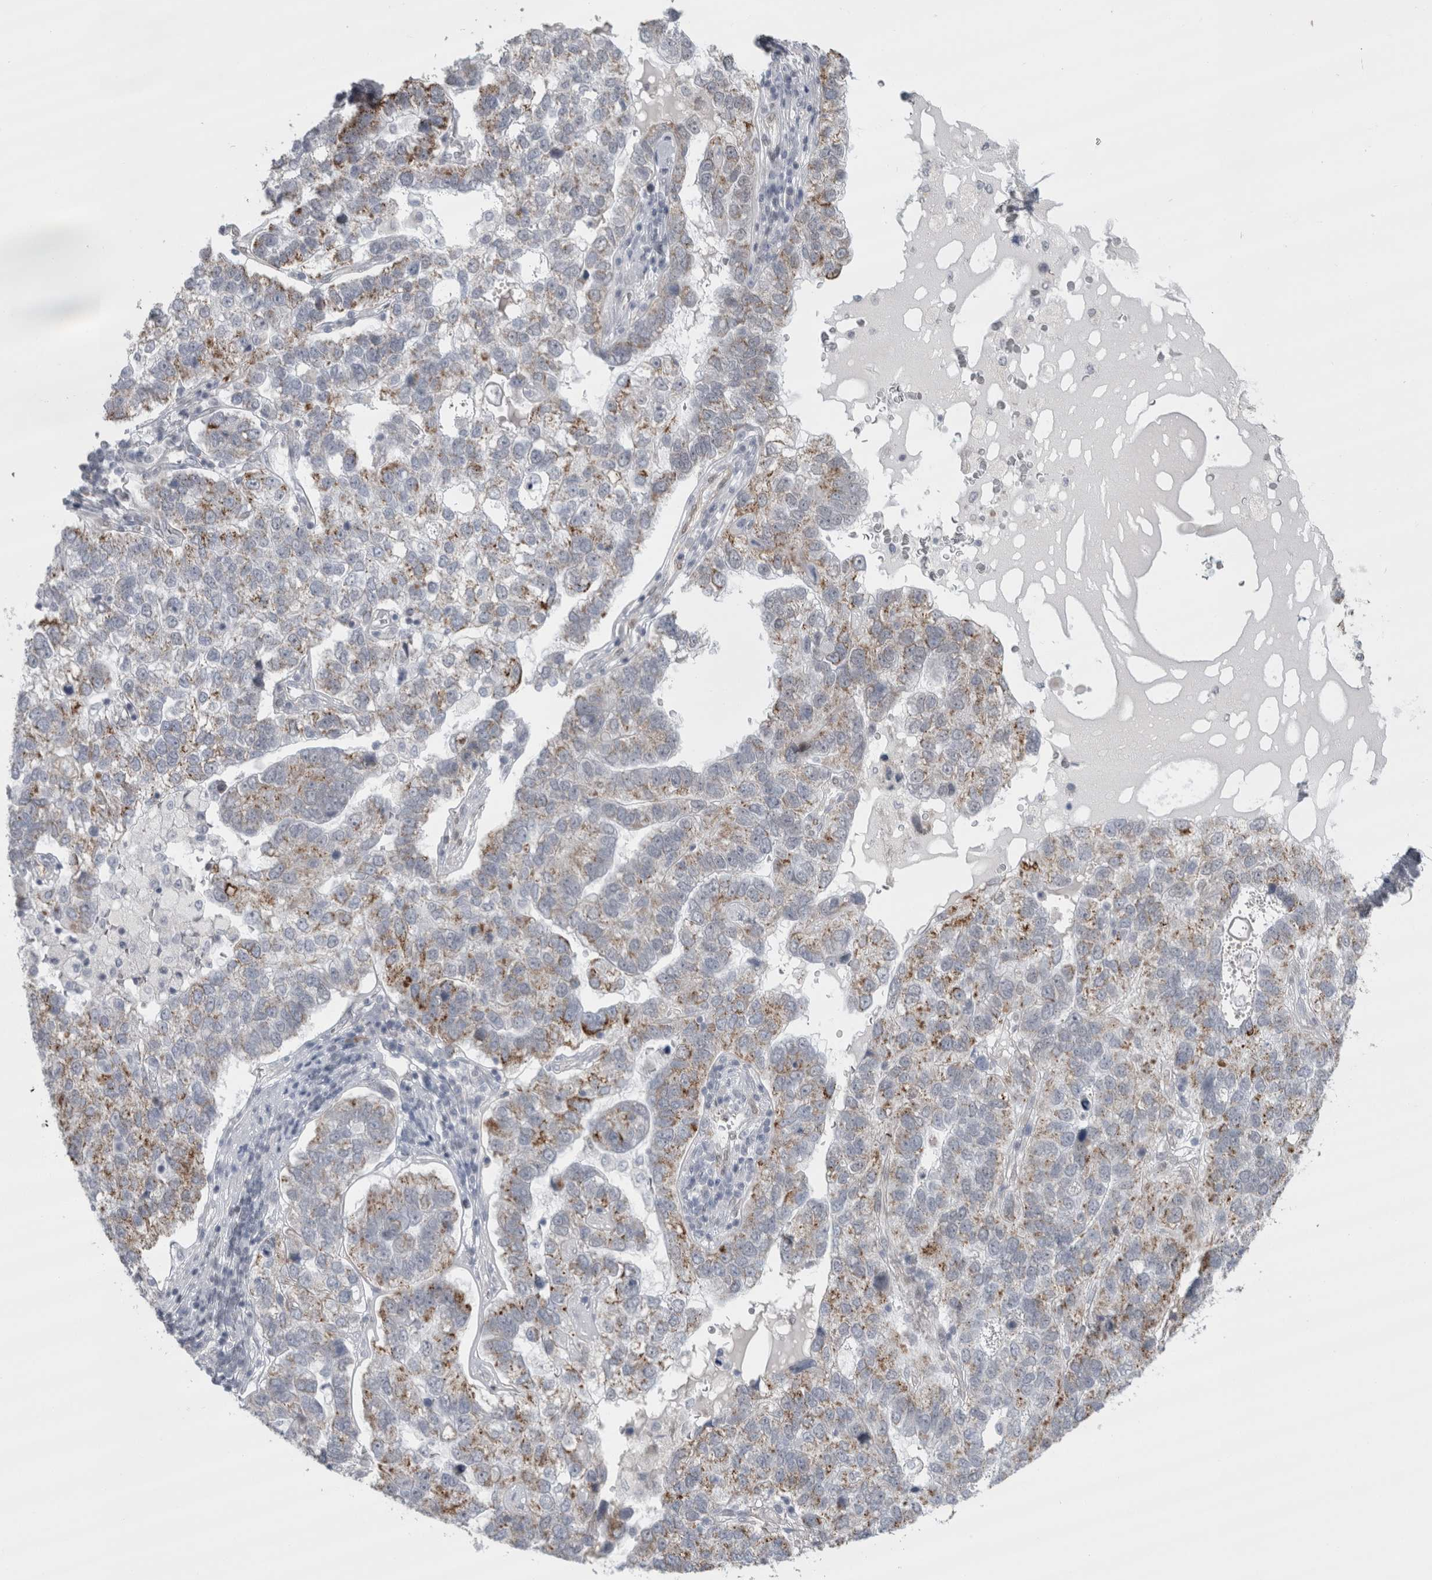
{"staining": {"intensity": "moderate", "quantity": "25%-75%", "location": "cytoplasmic/membranous"}, "tissue": "pancreatic cancer", "cell_type": "Tumor cells", "image_type": "cancer", "snomed": [{"axis": "morphology", "description": "Adenocarcinoma, NOS"}, {"axis": "topography", "description": "Pancreas"}], "caption": "Moderate cytoplasmic/membranous protein expression is identified in approximately 25%-75% of tumor cells in pancreatic adenocarcinoma. (DAB (3,3'-diaminobenzidine) IHC with brightfield microscopy, high magnification).", "gene": "PLIN1", "patient": {"sex": "female", "age": 61}}